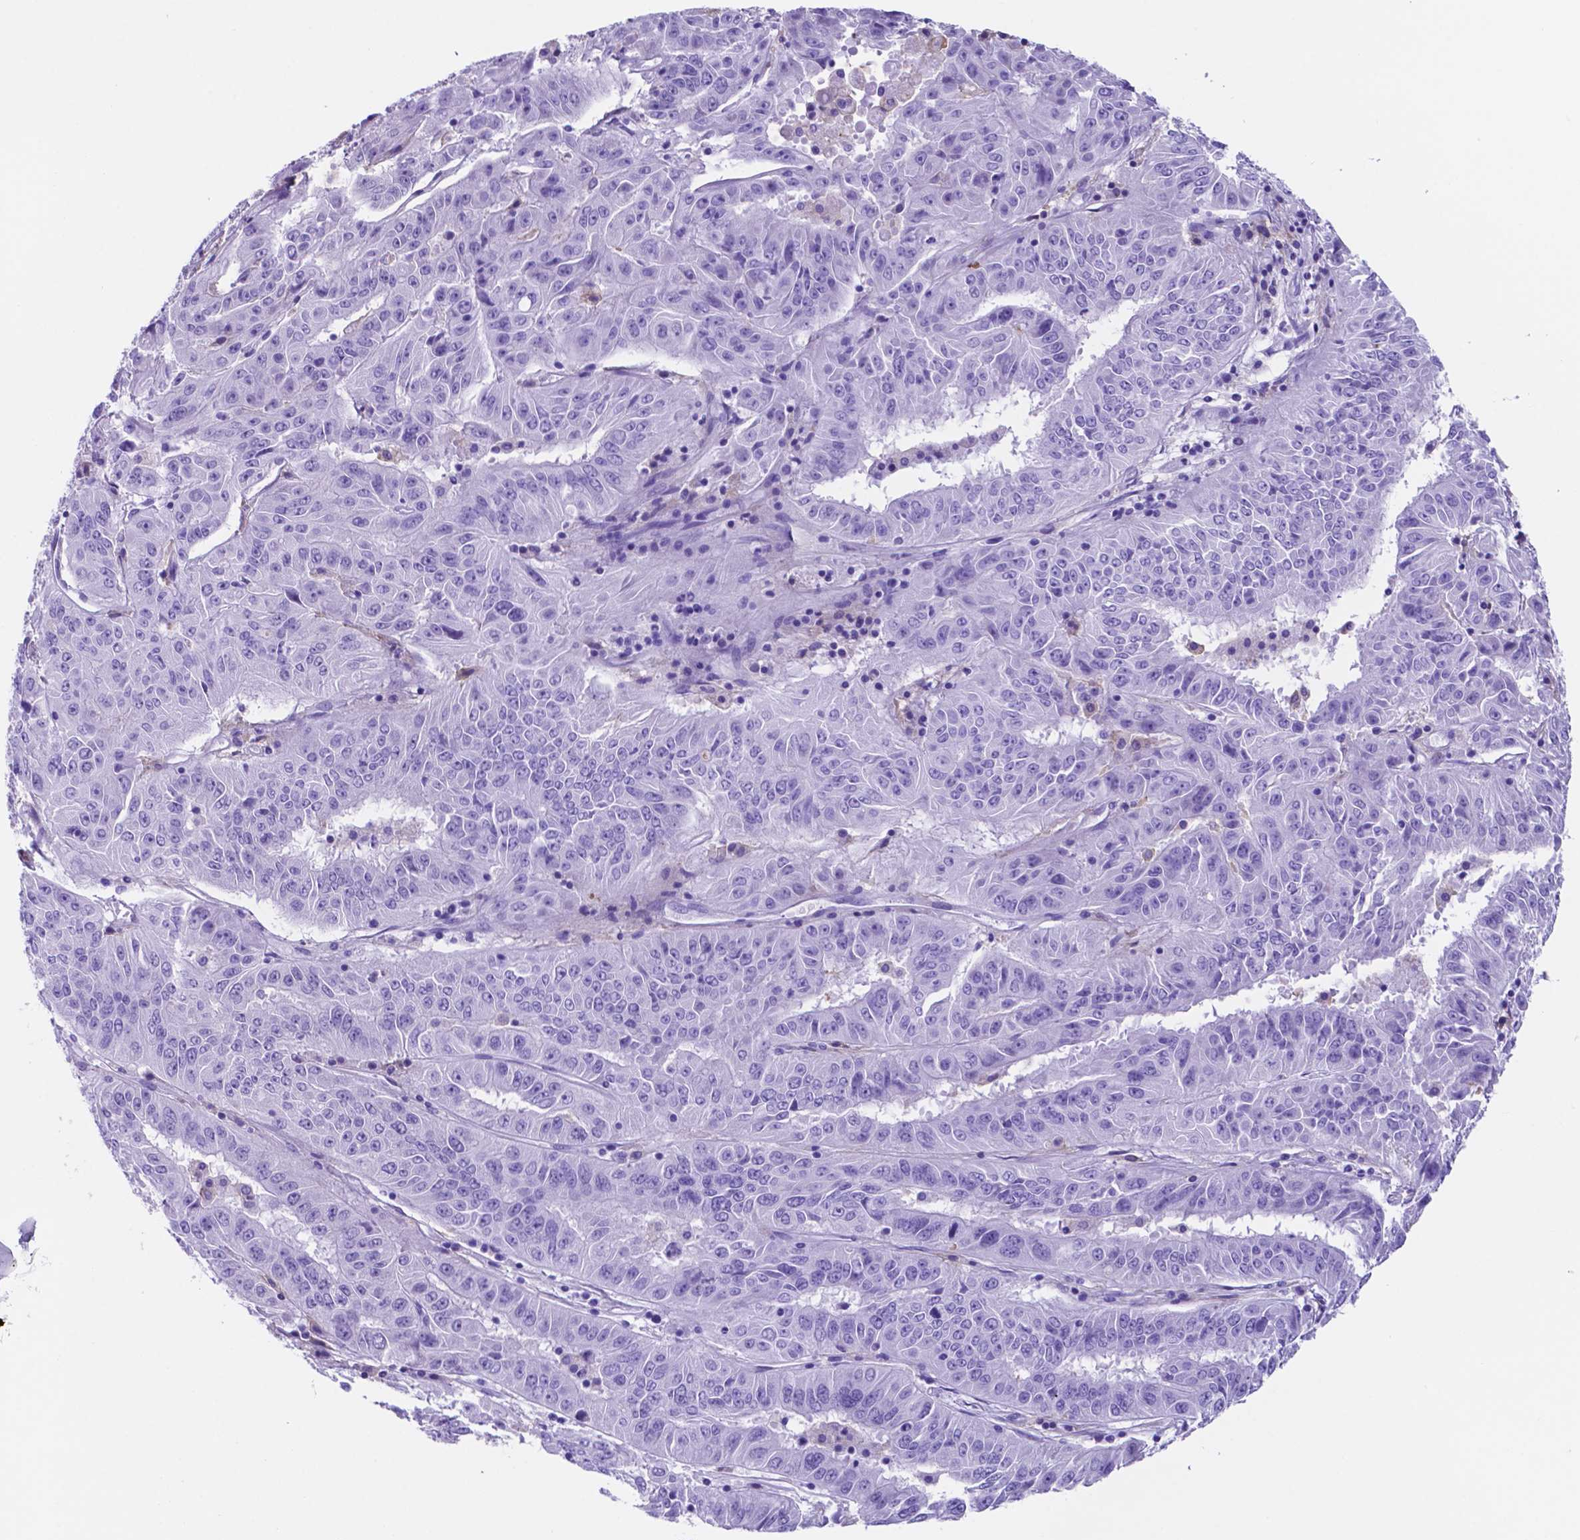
{"staining": {"intensity": "negative", "quantity": "none", "location": "none"}, "tissue": "pancreatic cancer", "cell_type": "Tumor cells", "image_type": "cancer", "snomed": [{"axis": "morphology", "description": "Adenocarcinoma, NOS"}, {"axis": "topography", "description": "Pancreas"}], "caption": "Immunohistochemistry (IHC) of human adenocarcinoma (pancreatic) reveals no expression in tumor cells.", "gene": "DNAAF8", "patient": {"sex": "male", "age": 63}}